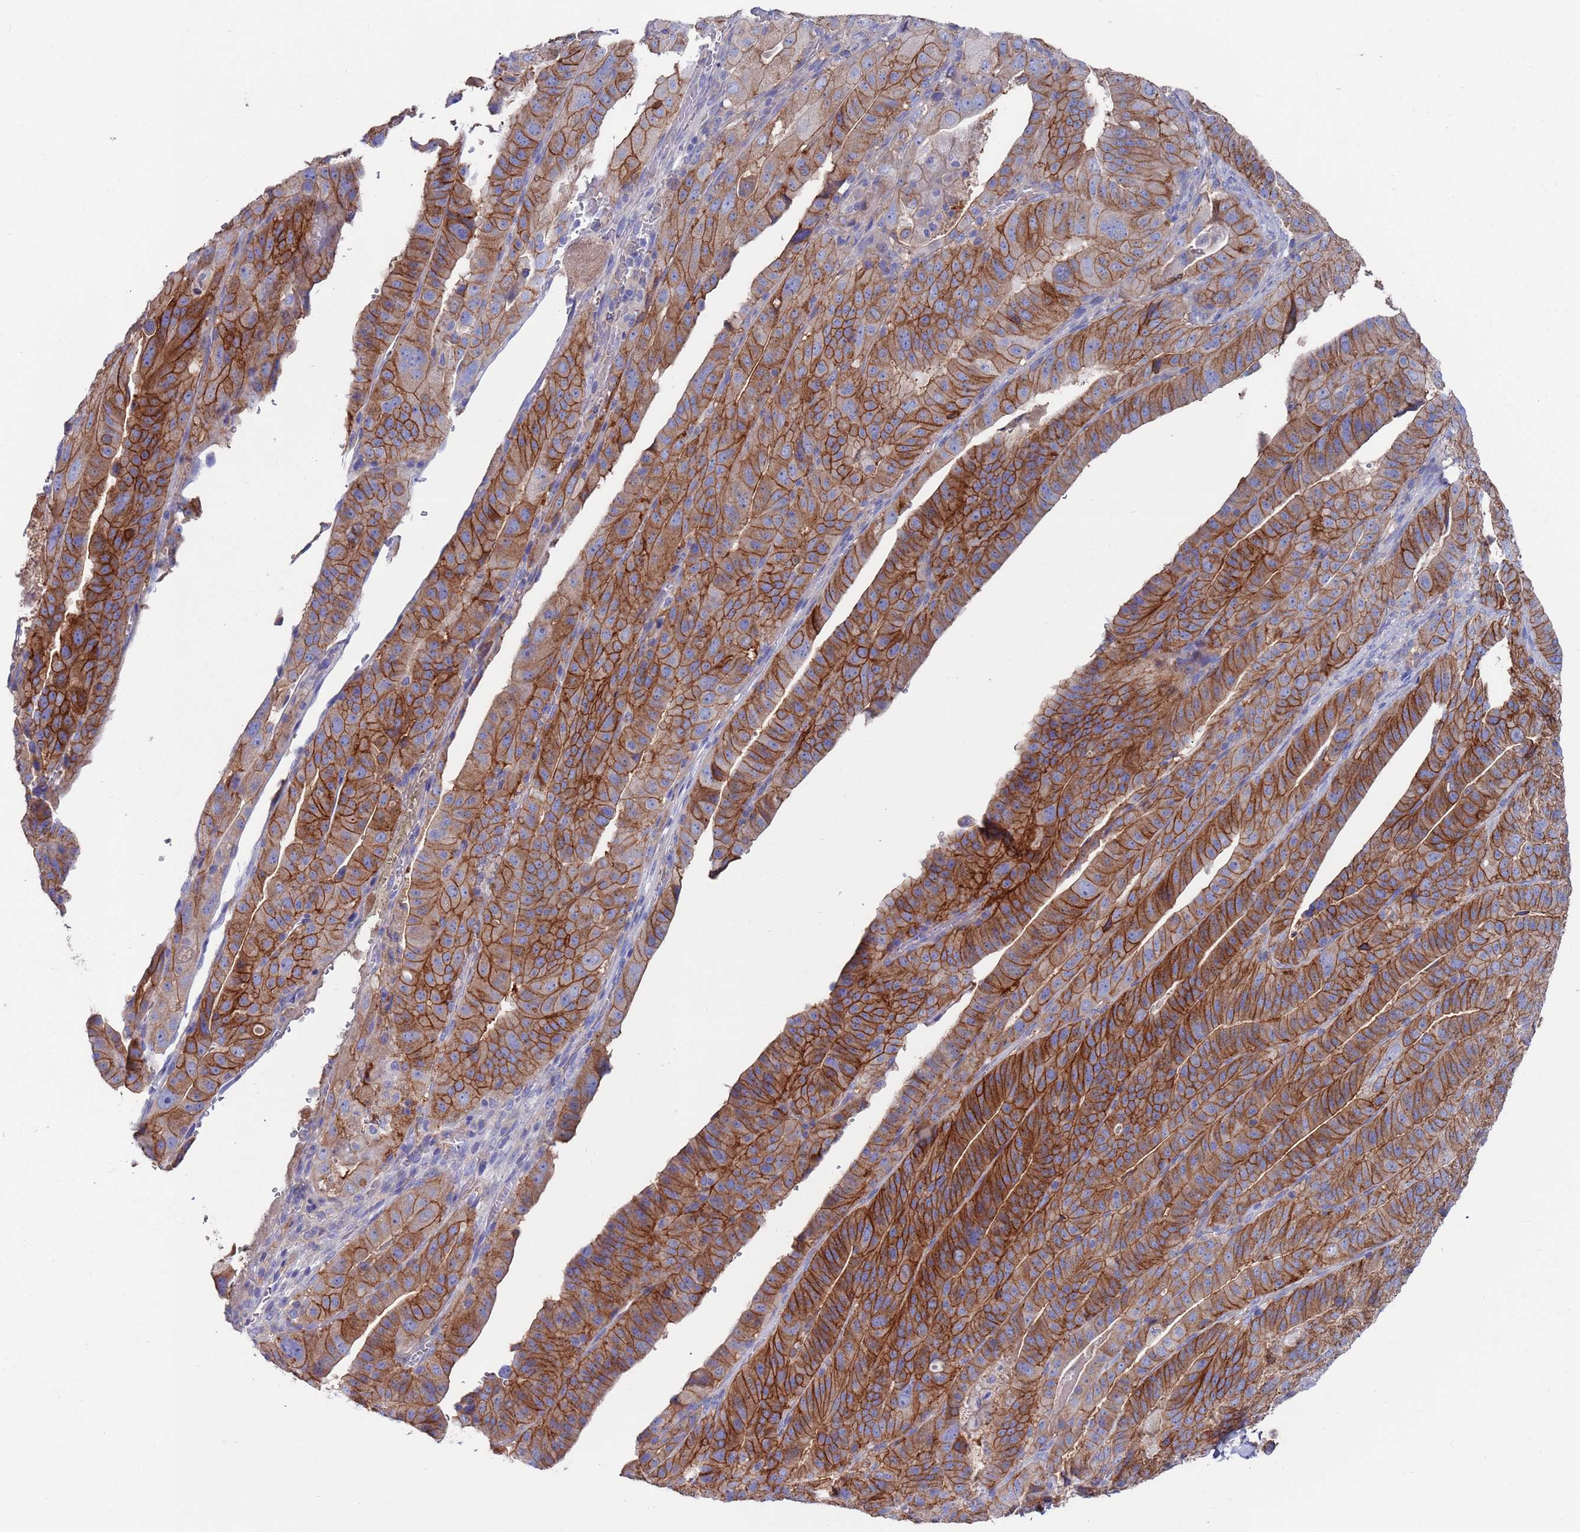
{"staining": {"intensity": "strong", "quantity": ">75%", "location": "cytoplasmic/membranous"}, "tissue": "stomach cancer", "cell_type": "Tumor cells", "image_type": "cancer", "snomed": [{"axis": "morphology", "description": "Adenocarcinoma, NOS"}, {"axis": "topography", "description": "Stomach"}], "caption": "Immunohistochemical staining of human stomach cancer exhibits strong cytoplasmic/membranous protein positivity in about >75% of tumor cells.", "gene": "KRTCAP3", "patient": {"sex": "male", "age": 48}}